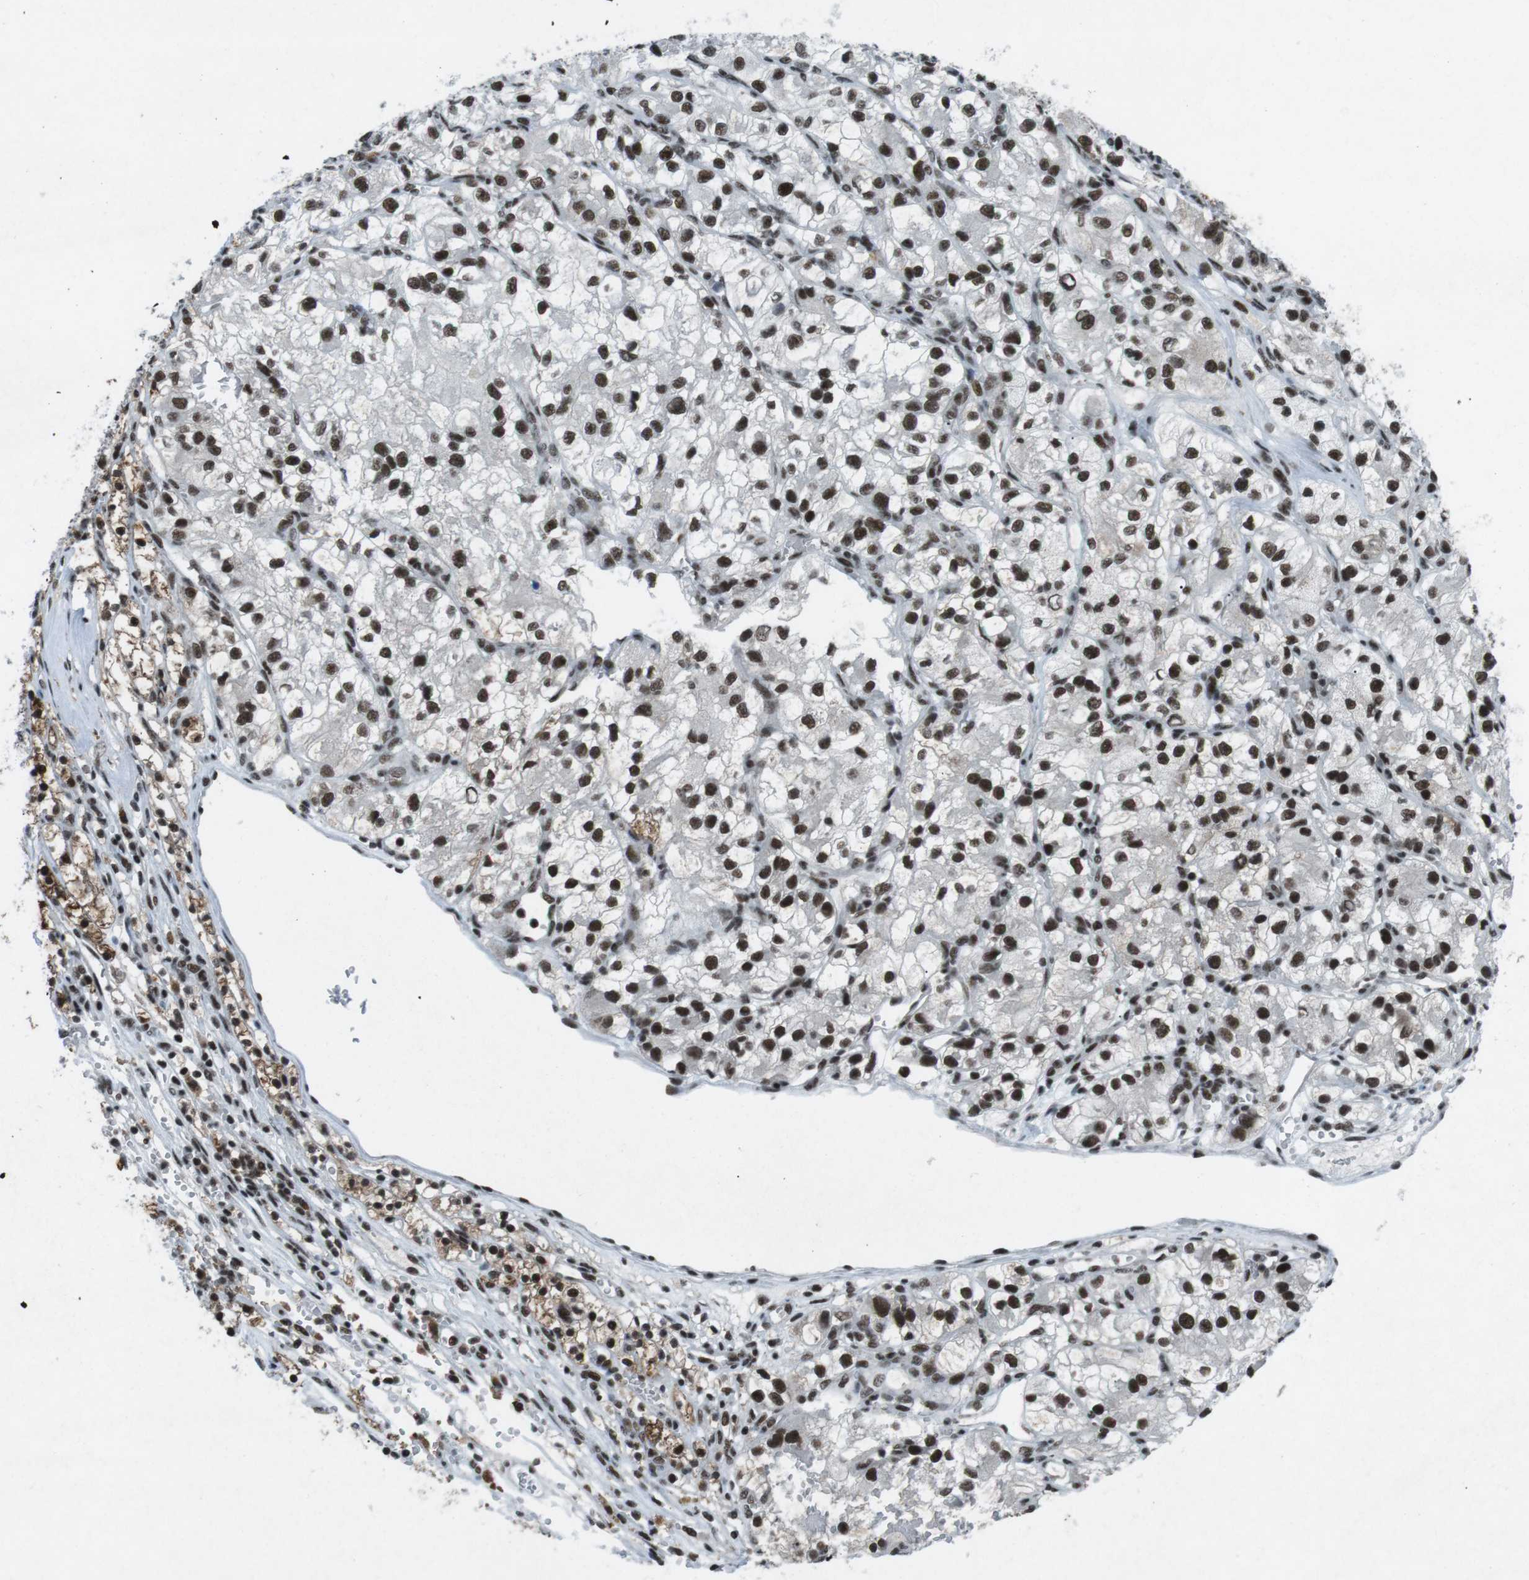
{"staining": {"intensity": "strong", "quantity": ">75%", "location": "cytoplasmic/membranous,nuclear"}, "tissue": "renal cancer", "cell_type": "Tumor cells", "image_type": "cancer", "snomed": [{"axis": "morphology", "description": "Adenocarcinoma, NOS"}, {"axis": "topography", "description": "Kidney"}], "caption": "Protein expression by immunohistochemistry (IHC) shows strong cytoplasmic/membranous and nuclear staining in about >75% of tumor cells in renal cancer (adenocarcinoma).", "gene": "TAF1", "patient": {"sex": "female", "age": 57}}